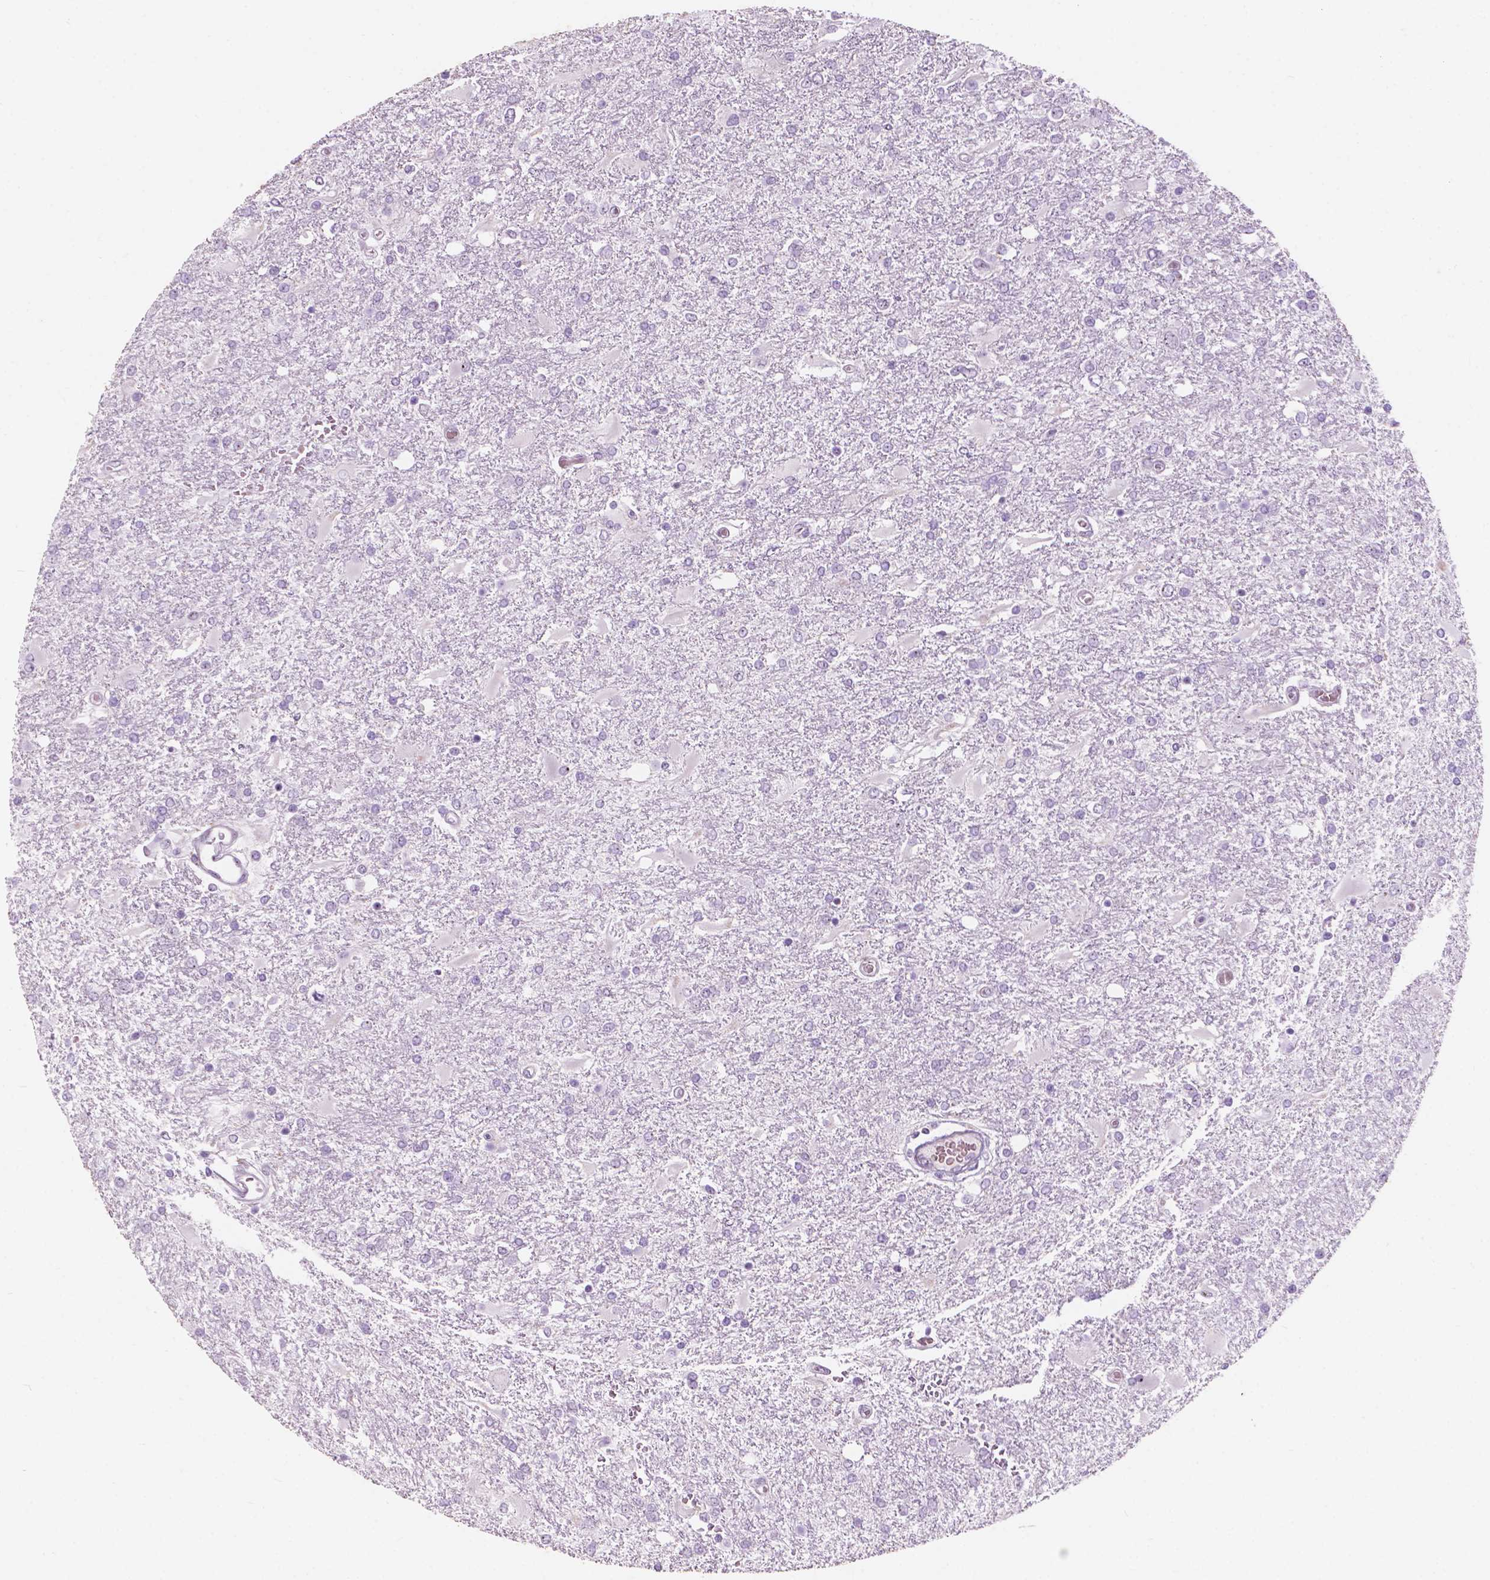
{"staining": {"intensity": "negative", "quantity": "none", "location": "none"}, "tissue": "glioma", "cell_type": "Tumor cells", "image_type": "cancer", "snomed": [{"axis": "morphology", "description": "Glioma, malignant, High grade"}, {"axis": "topography", "description": "Cerebral cortex"}], "caption": "The histopathology image exhibits no staining of tumor cells in malignant glioma (high-grade).", "gene": "ZNF853", "patient": {"sex": "male", "age": 79}}